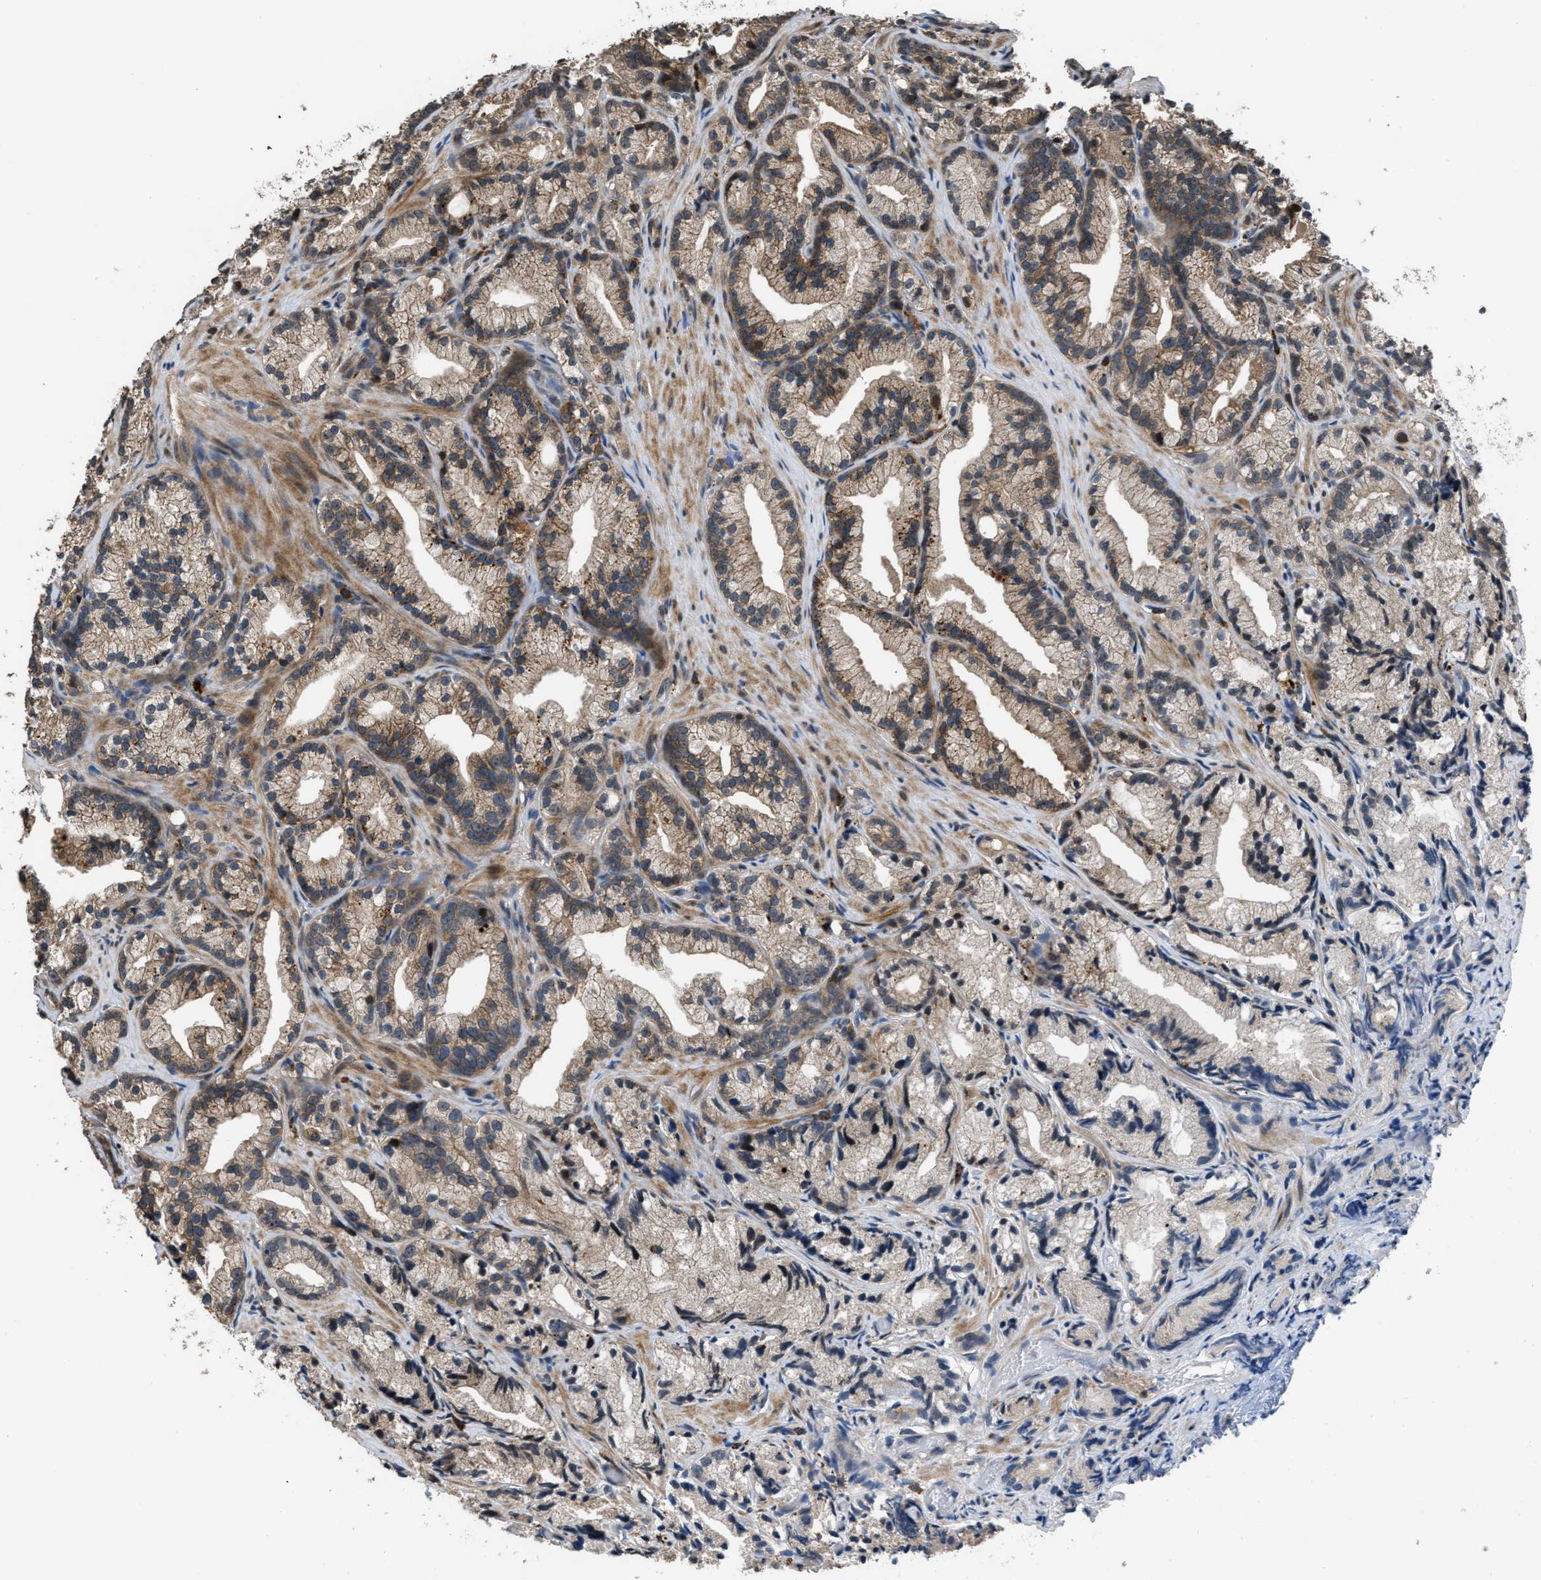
{"staining": {"intensity": "moderate", "quantity": ">75%", "location": "cytoplasmic/membranous"}, "tissue": "prostate cancer", "cell_type": "Tumor cells", "image_type": "cancer", "snomed": [{"axis": "morphology", "description": "Adenocarcinoma, Low grade"}, {"axis": "topography", "description": "Prostate"}], "caption": "Immunohistochemical staining of prostate cancer (adenocarcinoma (low-grade)) shows medium levels of moderate cytoplasmic/membranous protein expression in approximately >75% of tumor cells. (IHC, brightfield microscopy, high magnification).", "gene": "CTBS", "patient": {"sex": "male", "age": 89}}